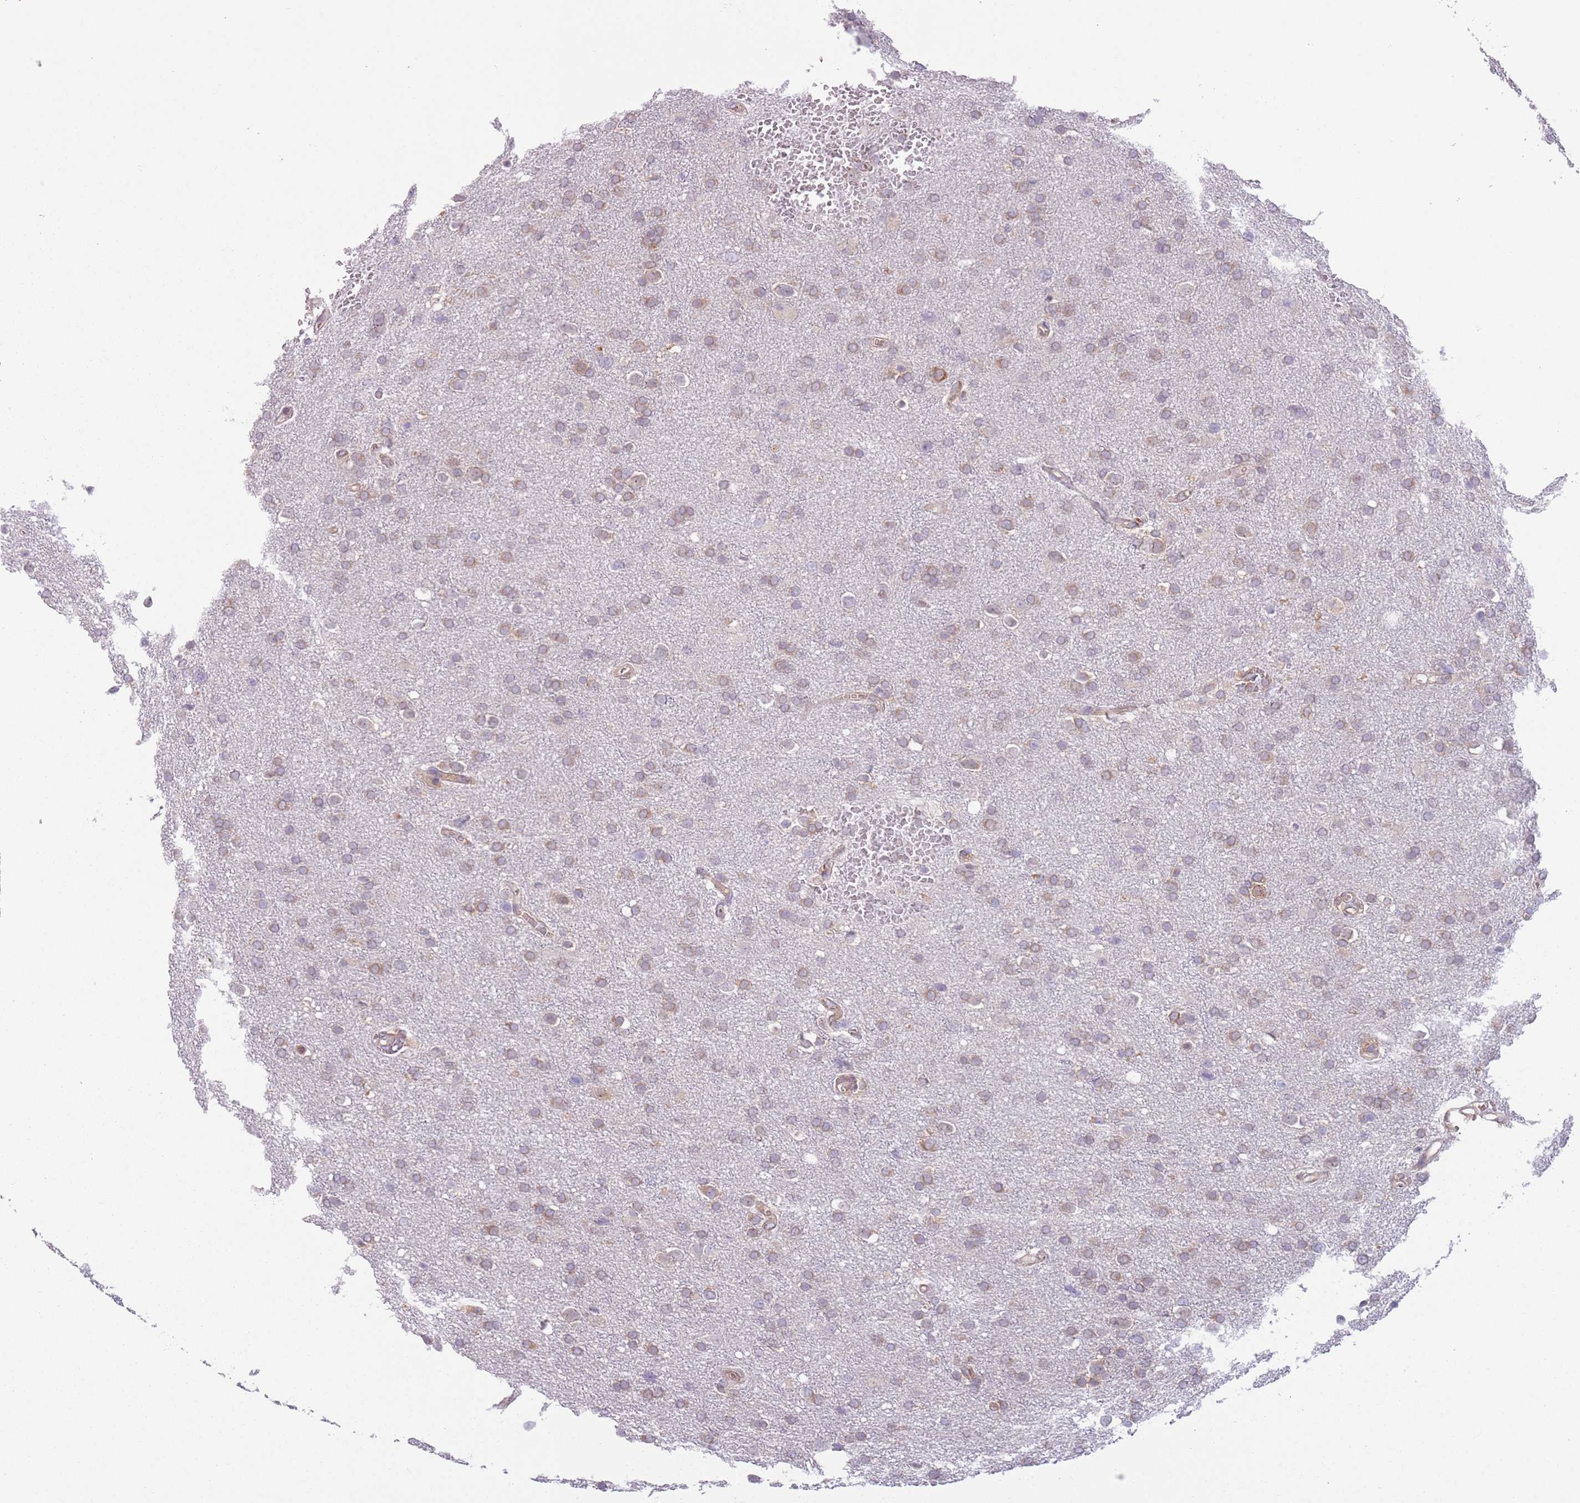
{"staining": {"intensity": "weak", "quantity": ">75%", "location": "cytoplasmic/membranous"}, "tissue": "glioma", "cell_type": "Tumor cells", "image_type": "cancer", "snomed": [{"axis": "morphology", "description": "Glioma, malignant, Low grade"}, {"axis": "topography", "description": "Brain"}], "caption": "Weak cytoplasmic/membranous expression for a protein is present in approximately >75% of tumor cells of glioma using immunohistochemistry (IHC).", "gene": "COPE", "patient": {"sex": "female", "age": 32}}